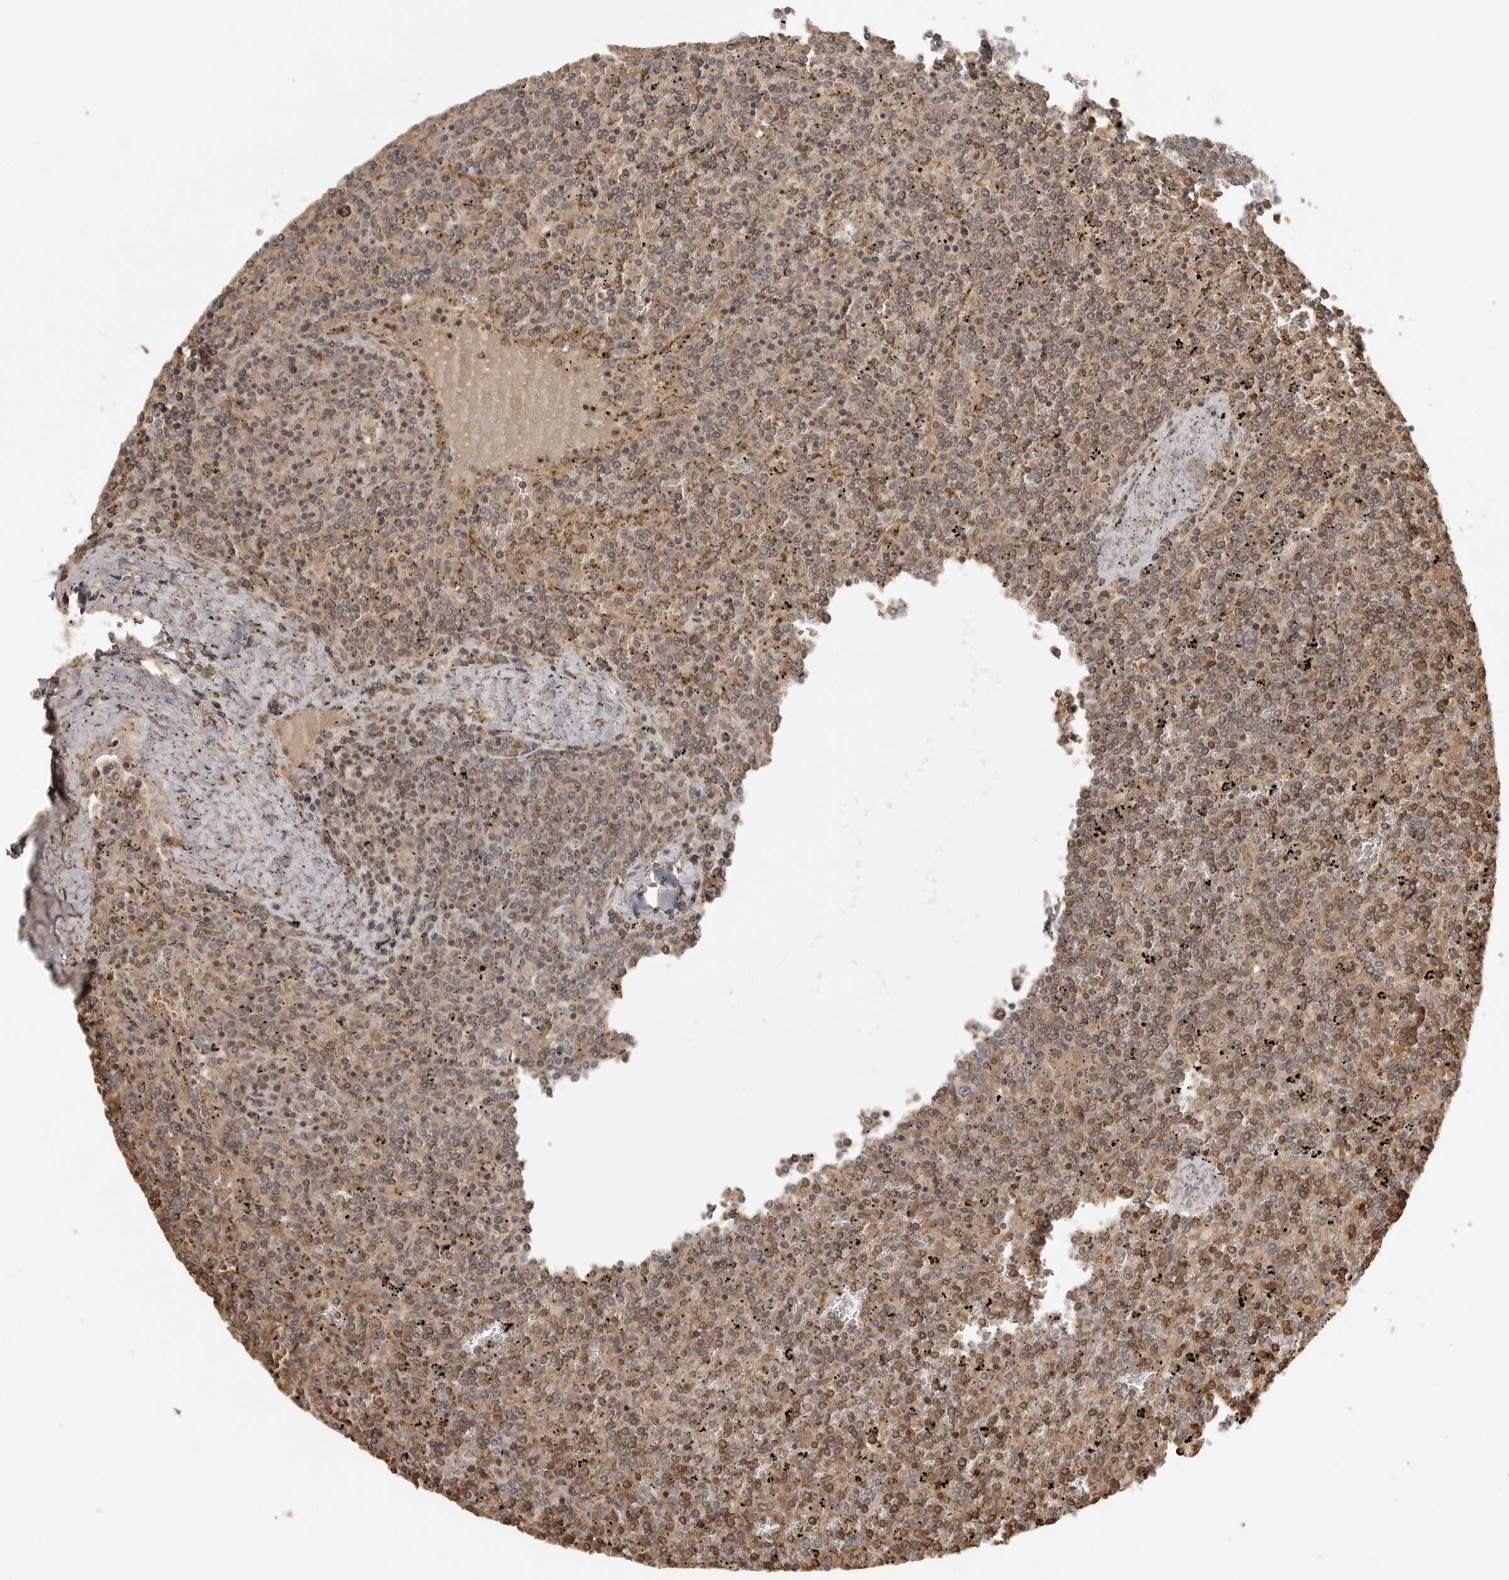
{"staining": {"intensity": "weak", "quantity": ">75%", "location": "cytoplasmic/membranous"}, "tissue": "lymphoma", "cell_type": "Tumor cells", "image_type": "cancer", "snomed": [{"axis": "morphology", "description": "Malignant lymphoma, non-Hodgkin's type, Low grade"}, {"axis": "topography", "description": "Spleen"}], "caption": "Immunohistochemical staining of human low-grade malignant lymphoma, non-Hodgkin's type reveals low levels of weak cytoplasmic/membranous positivity in about >75% of tumor cells. (brown staining indicates protein expression, while blue staining denotes nuclei).", "gene": "CCPG1", "patient": {"sex": "female", "age": 19}}